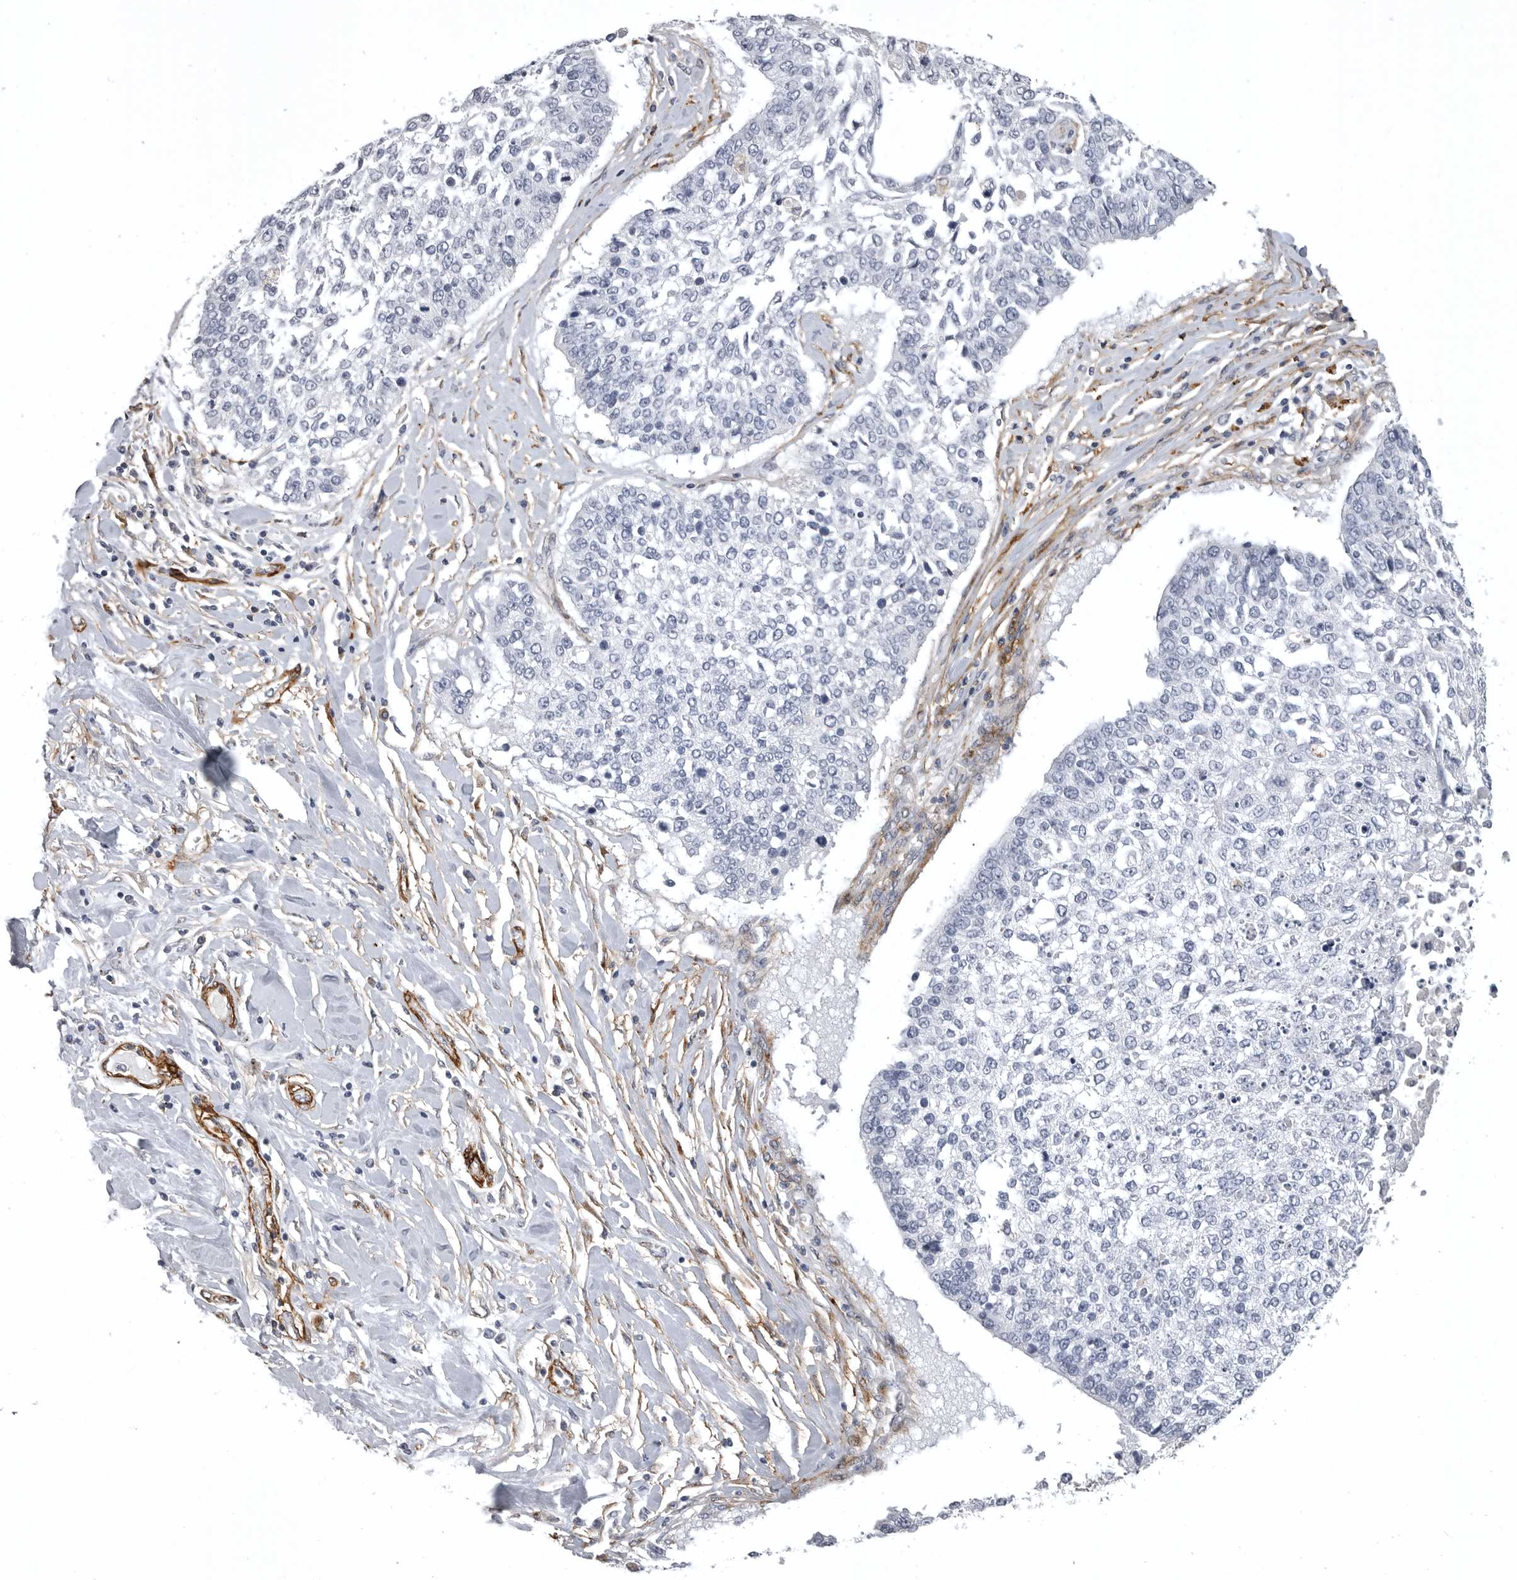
{"staining": {"intensity": "negative", "quantity": "none", "location": "none"}, "tissue": "lung cancer", "cell_type": "Tumor cells", "image_type": "cancer", "snomed": [{"axis": "morphology", "description": "Normal tissue, NOS"}, {"axis": "morphology", "description": "Squamous cell carcinoma, NOS"}, {"axis": "topography", "description": "Cartilage tissue"}, {"axis": "topography", "description": "Bronchus"}, {"axis": "topography", "description": "Lung"}, {"axis": "topography", "description": "Peripheral nerve tissue"}], "caption": "Tumor cells show no significant protein expression in lung cancer (squamous cell carcinoma).", "gene": "AOC3", "patient": {"sex": "female", "age": 49}}